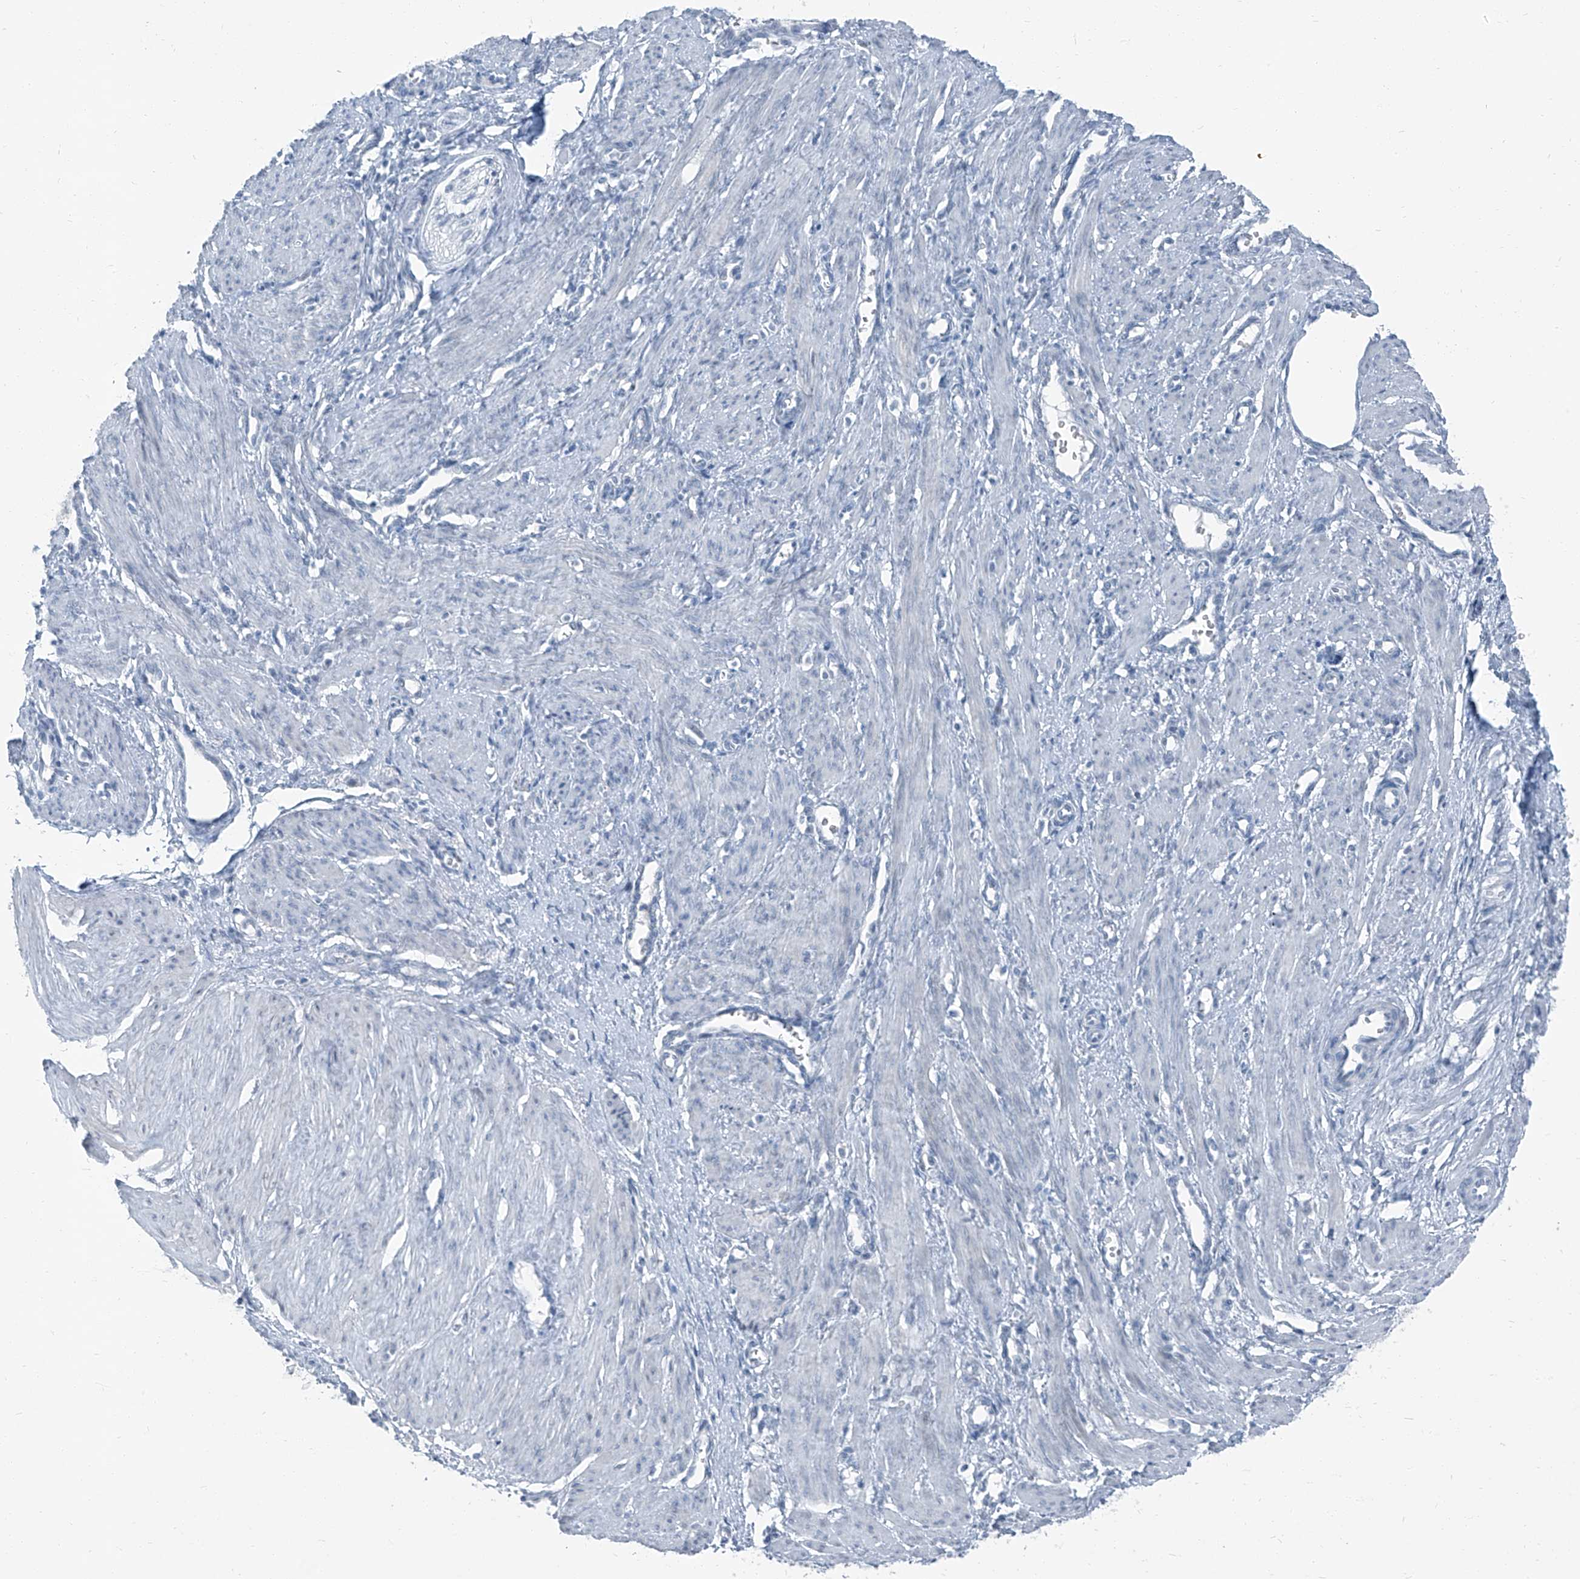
{"staining": {"intensity": "negative", "quantity": "none", "location": "none"}, "tissue": "smooth muscle", "cell_type": "Smooth muscle cells", "image_type": "normal", "snomed": [{"axis": "morphology", "description": "Normal tissue, NOS"}, {"axis": "topography", "description": "Endometrium"}], "caption": "The histopathology image demonstrates no significant positivity in smooth muscle cells of smooth muscle. (Brightfield microscopy of DAB (3,3'-diaminobenzidine) immunohistochemistry at high magnification).", "gene": "RGN", "patient": {"sex": "female", "age": 33}}